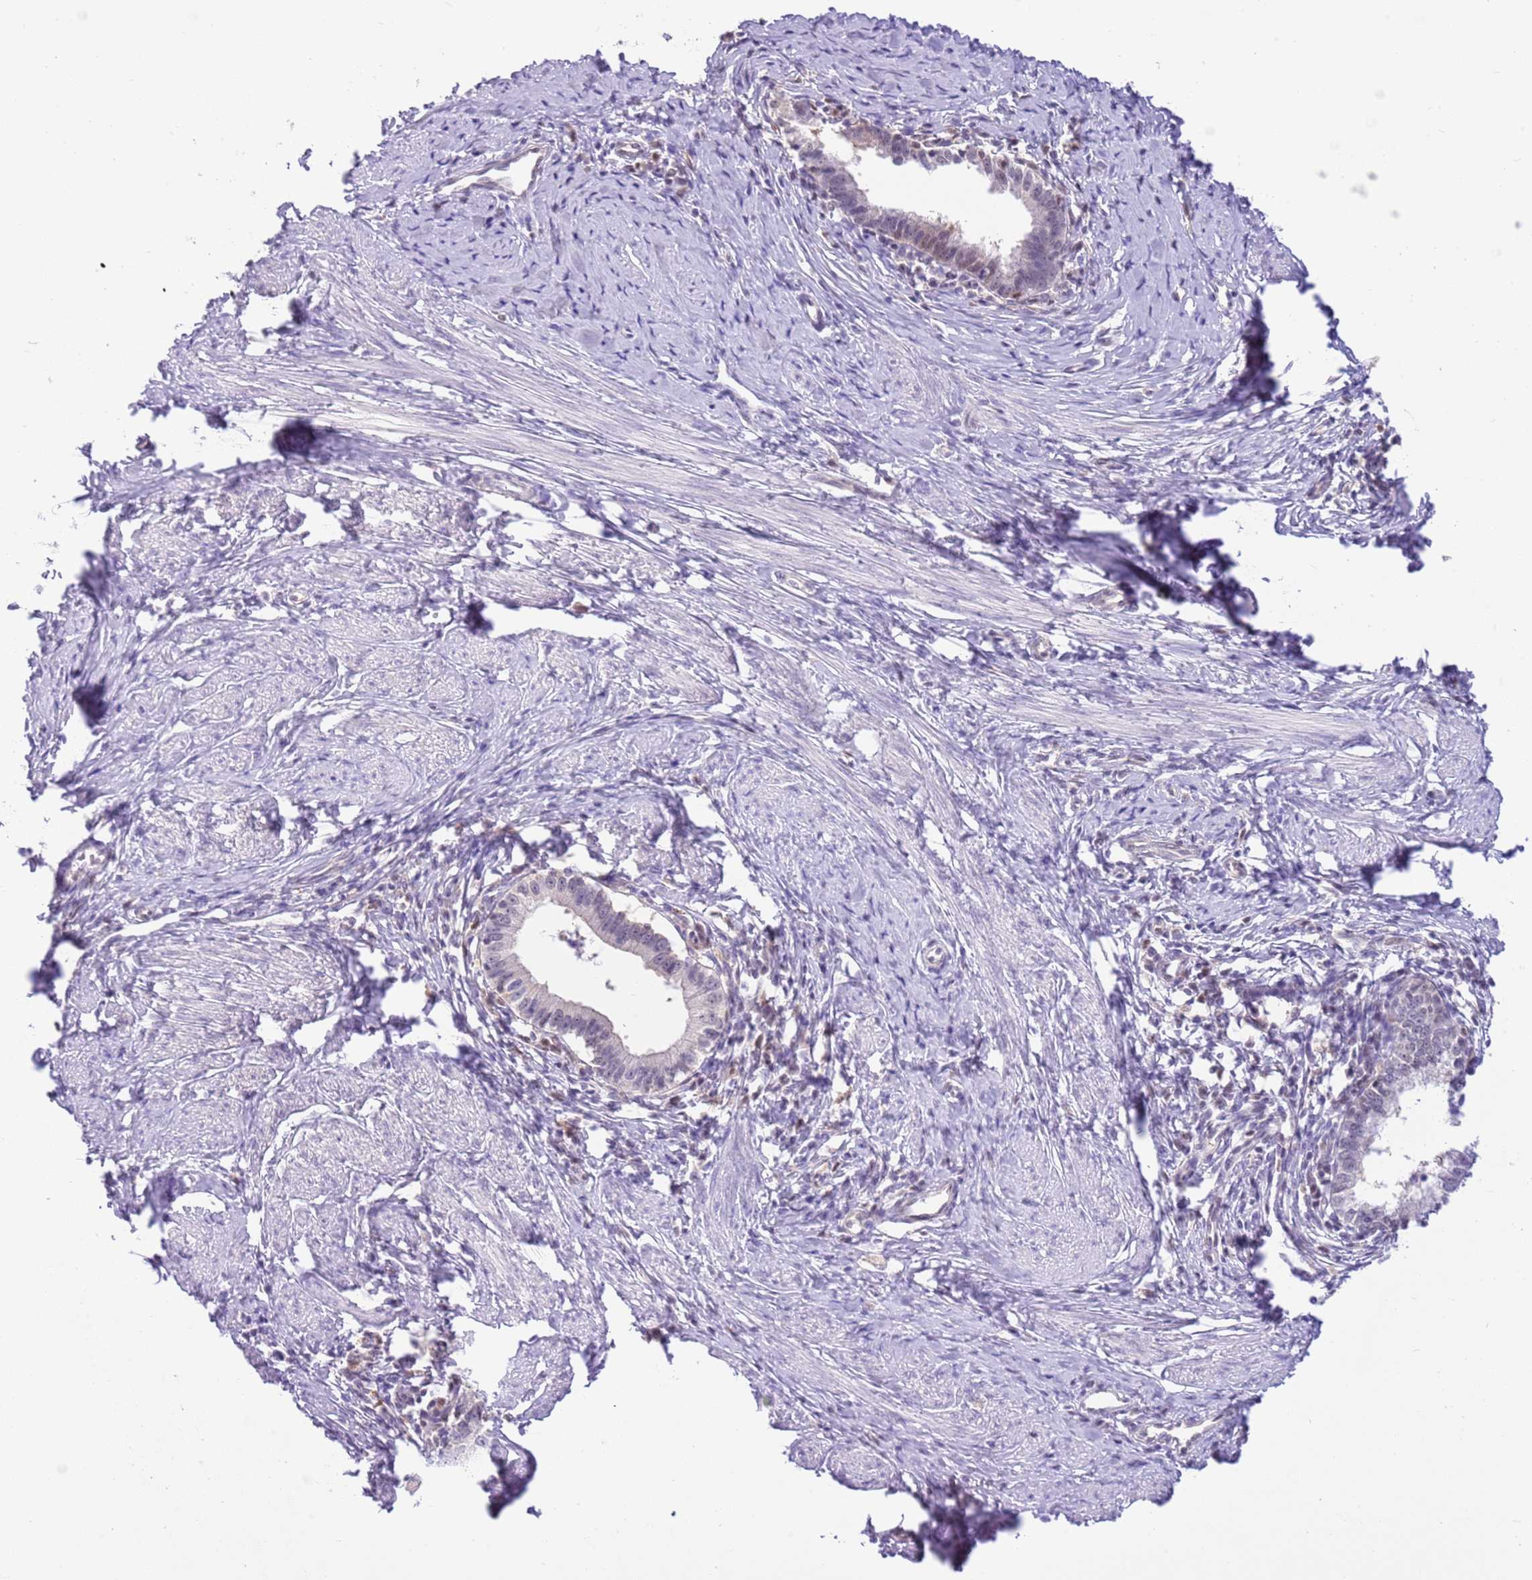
{"staining": {"intensity": "weak", "quantity": "<25%", "location": "nuclear"}, "tissue": "cervical cancer", "cell_type": "Tumor cells", "image_type": "cancer", "snomed": [{"axis": "morphology", "description": "Adenocarcinoma, NOS"}, {"axis": "topography", "description": "Cervix"}], "caption": "Human cervical cancer (adenocarcinoma) stained for a protein using IHC shows no positivity in tumor cells.", "gene": "DDI2", "patient": {"sex": "female", "age": 36}}